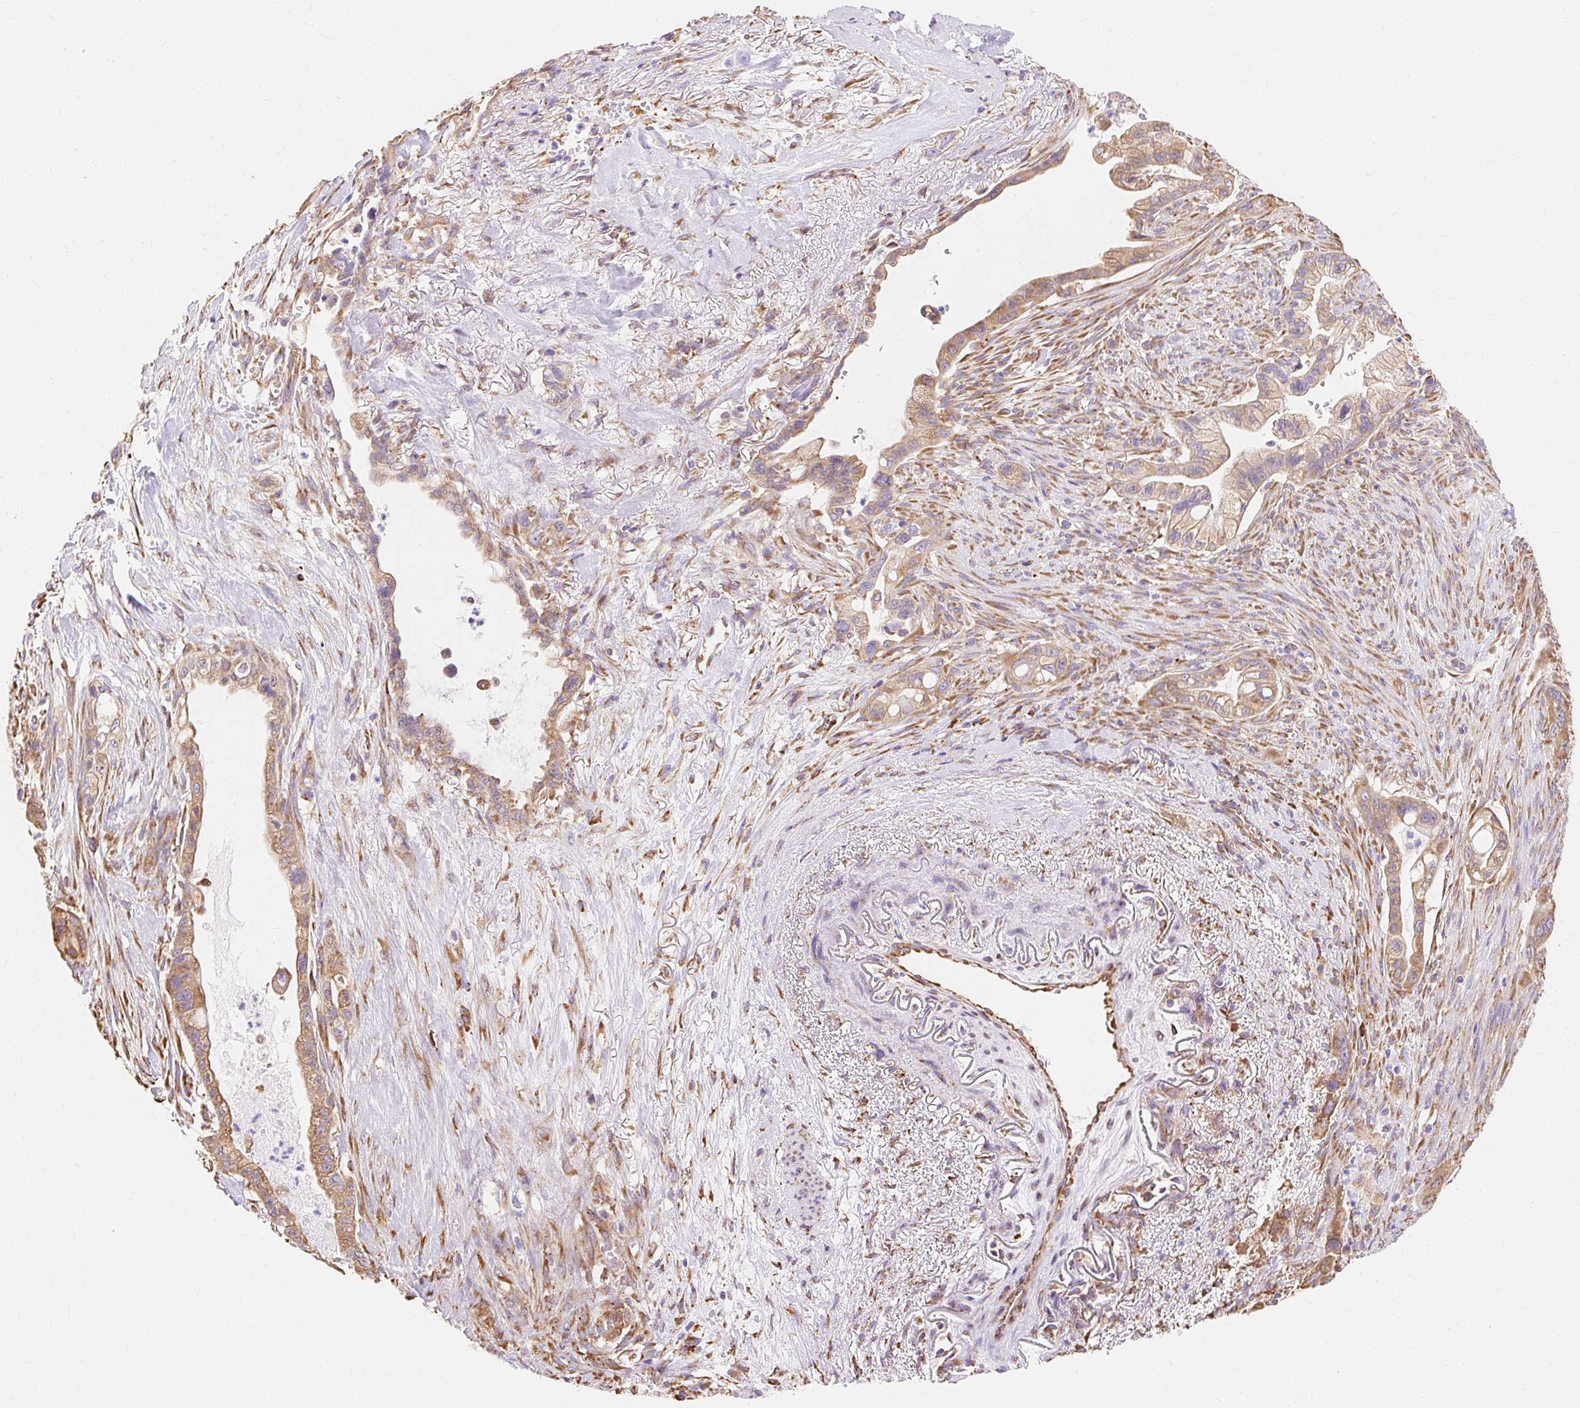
{"staining": {"intensity": "moderate", "quantity": ">75%", "location": "cytoplasmic/membranous"}, "tissue": "pancreatic cancer", "cell_type": "Tumor cells", "image_type": "cancer", "snomed": [{"axis": "morphology", "description": "Adenocarcinoma, NOS"}, {"axis": "topography", "description": "Pancreas"}], "caption": "Human pancreatic cancer (adenocarcinoma) stained for a protein (brown) exhibits moderate cytoplasmic/membranous positive positivity in approximately >75% of tumor cells.", "gene": "RPS17", "patient": {"sex": "male", "age": 44}}